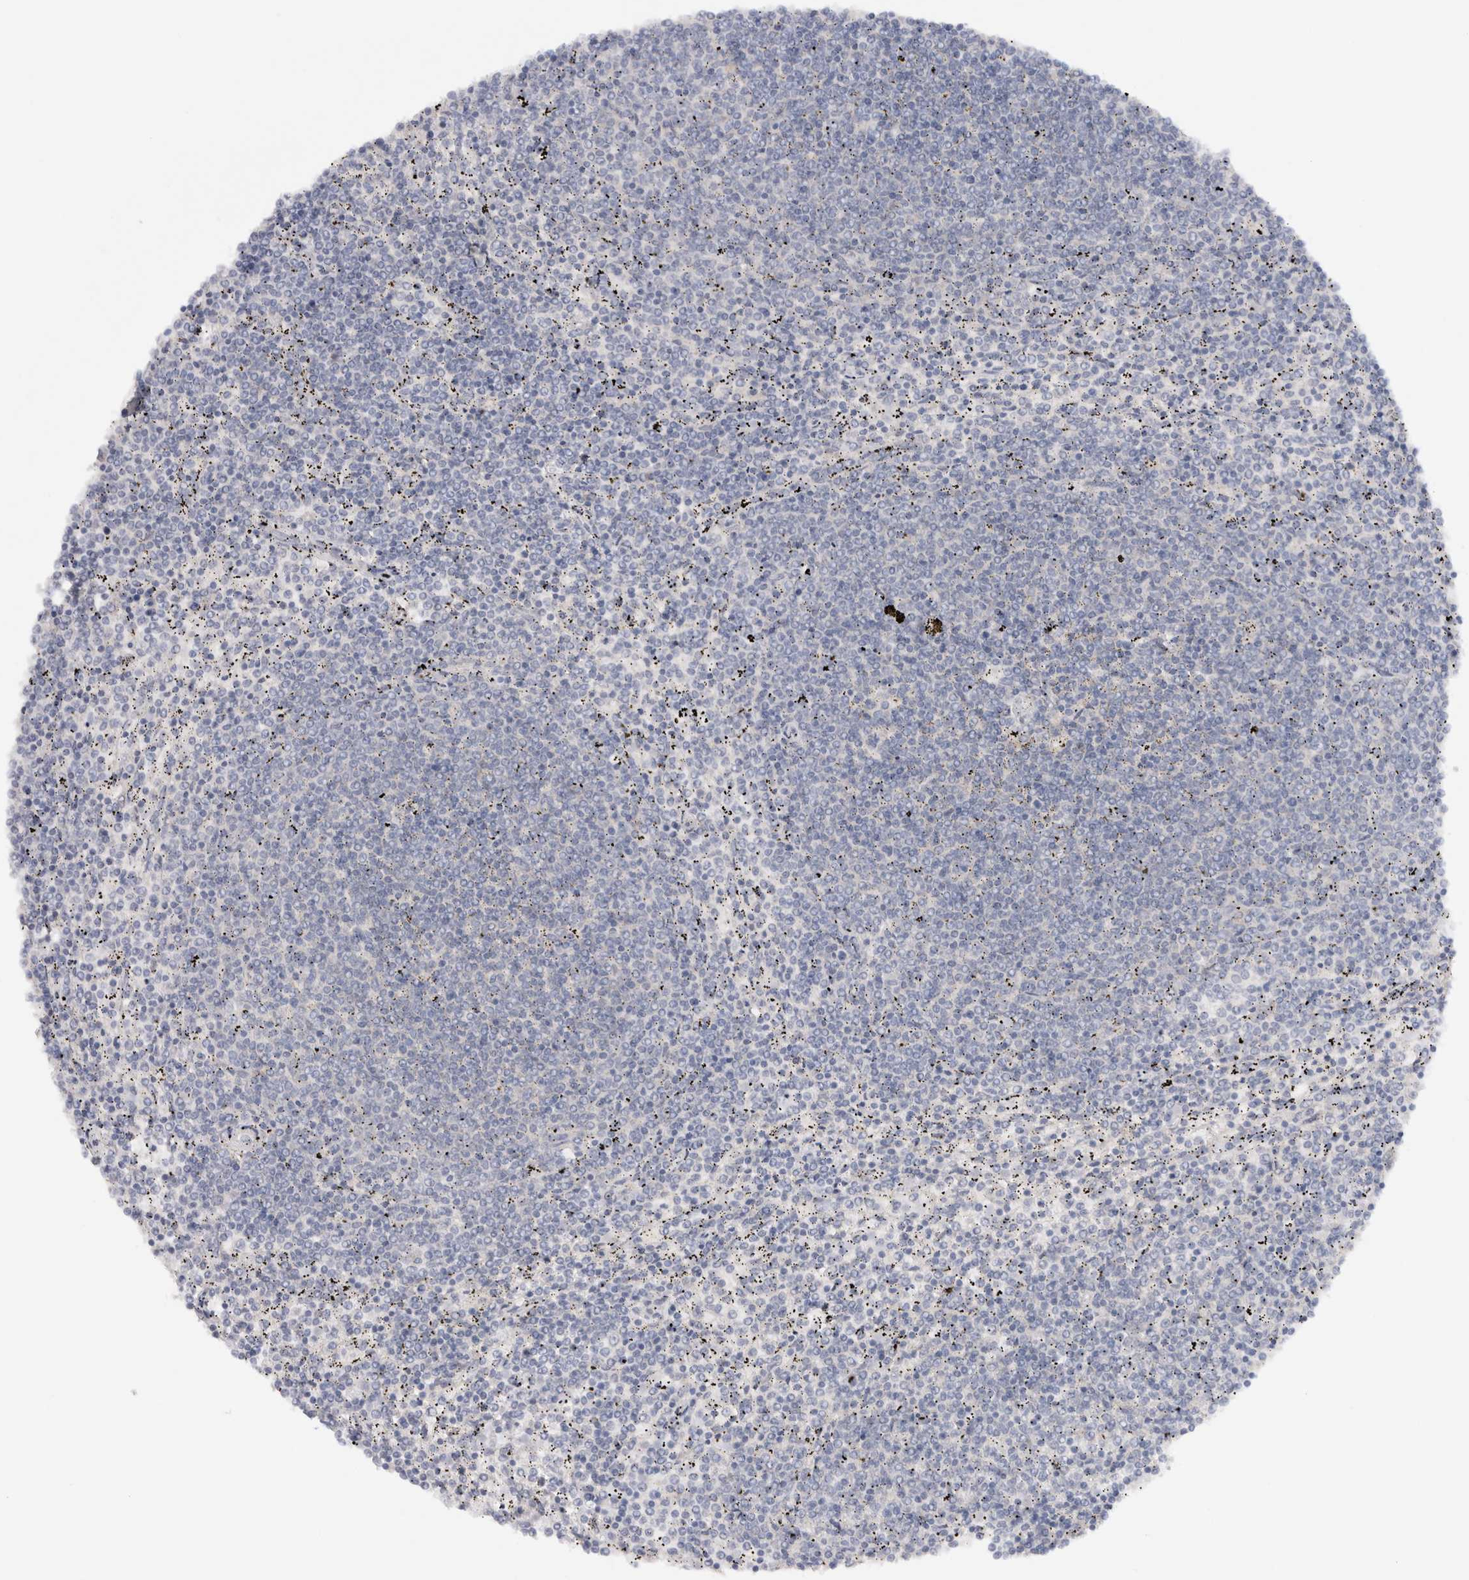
{"staining": {"intensity": "negative", "quantity": "none", "location": "none"}, "tissue": "lymphoma", "cell_type": "Tumor cells", "image_type": "cancer", "snomed": [{"axis": "morphology", "description": "Malignant lymphoma, non-Hodgkin's type, Low grade"}, {"axis": "topography", "description": "Spleen"}], "caption": "DAB immunohistochemical staining of human malignant lymphoma, non-Hodgkin's type (low-grade) exhibits no significant positivity in tumor cells.", "gene": "CHRM4", "patient": {"sex": "female", "age": 50}}